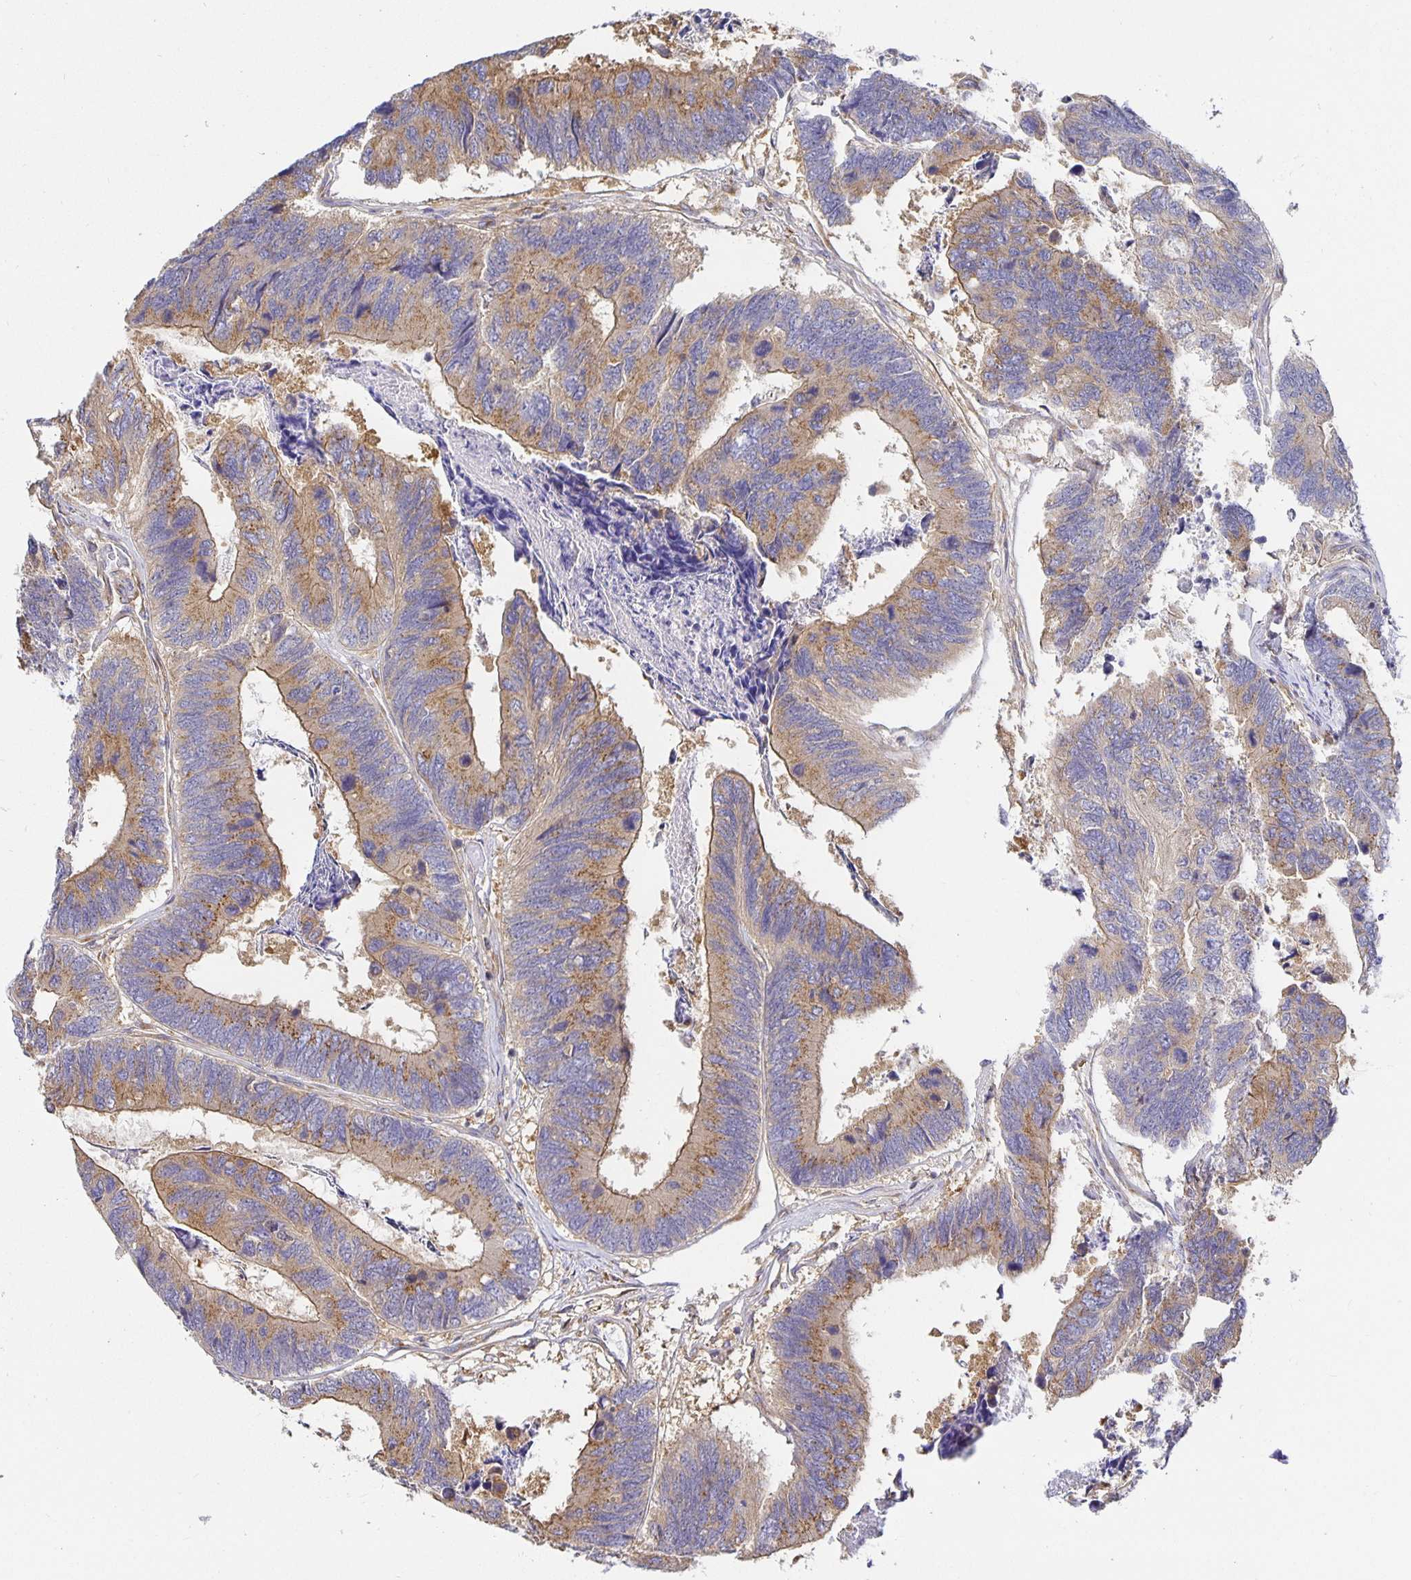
{"staining": {"intensity": "moderate", "quantity": ">75%", "location": "cytoplasmic/membranous"}, "tissue": "colorectal cancer", "cell_type": "Tumor cells", "image_type": "cancer", "snomed": [{"axis": "morphology", "description": "Adenocarcinoma, NOS"}, {"axis": "topography", "description": "Colon"}], "caption": "Colorectal adenocarcinoma tissue exhibits moderate cytoplasmic/membranous expression in about >75% of tumor cells", "gene": "USO1", "patient": {"sex": "female", "age": 67}}